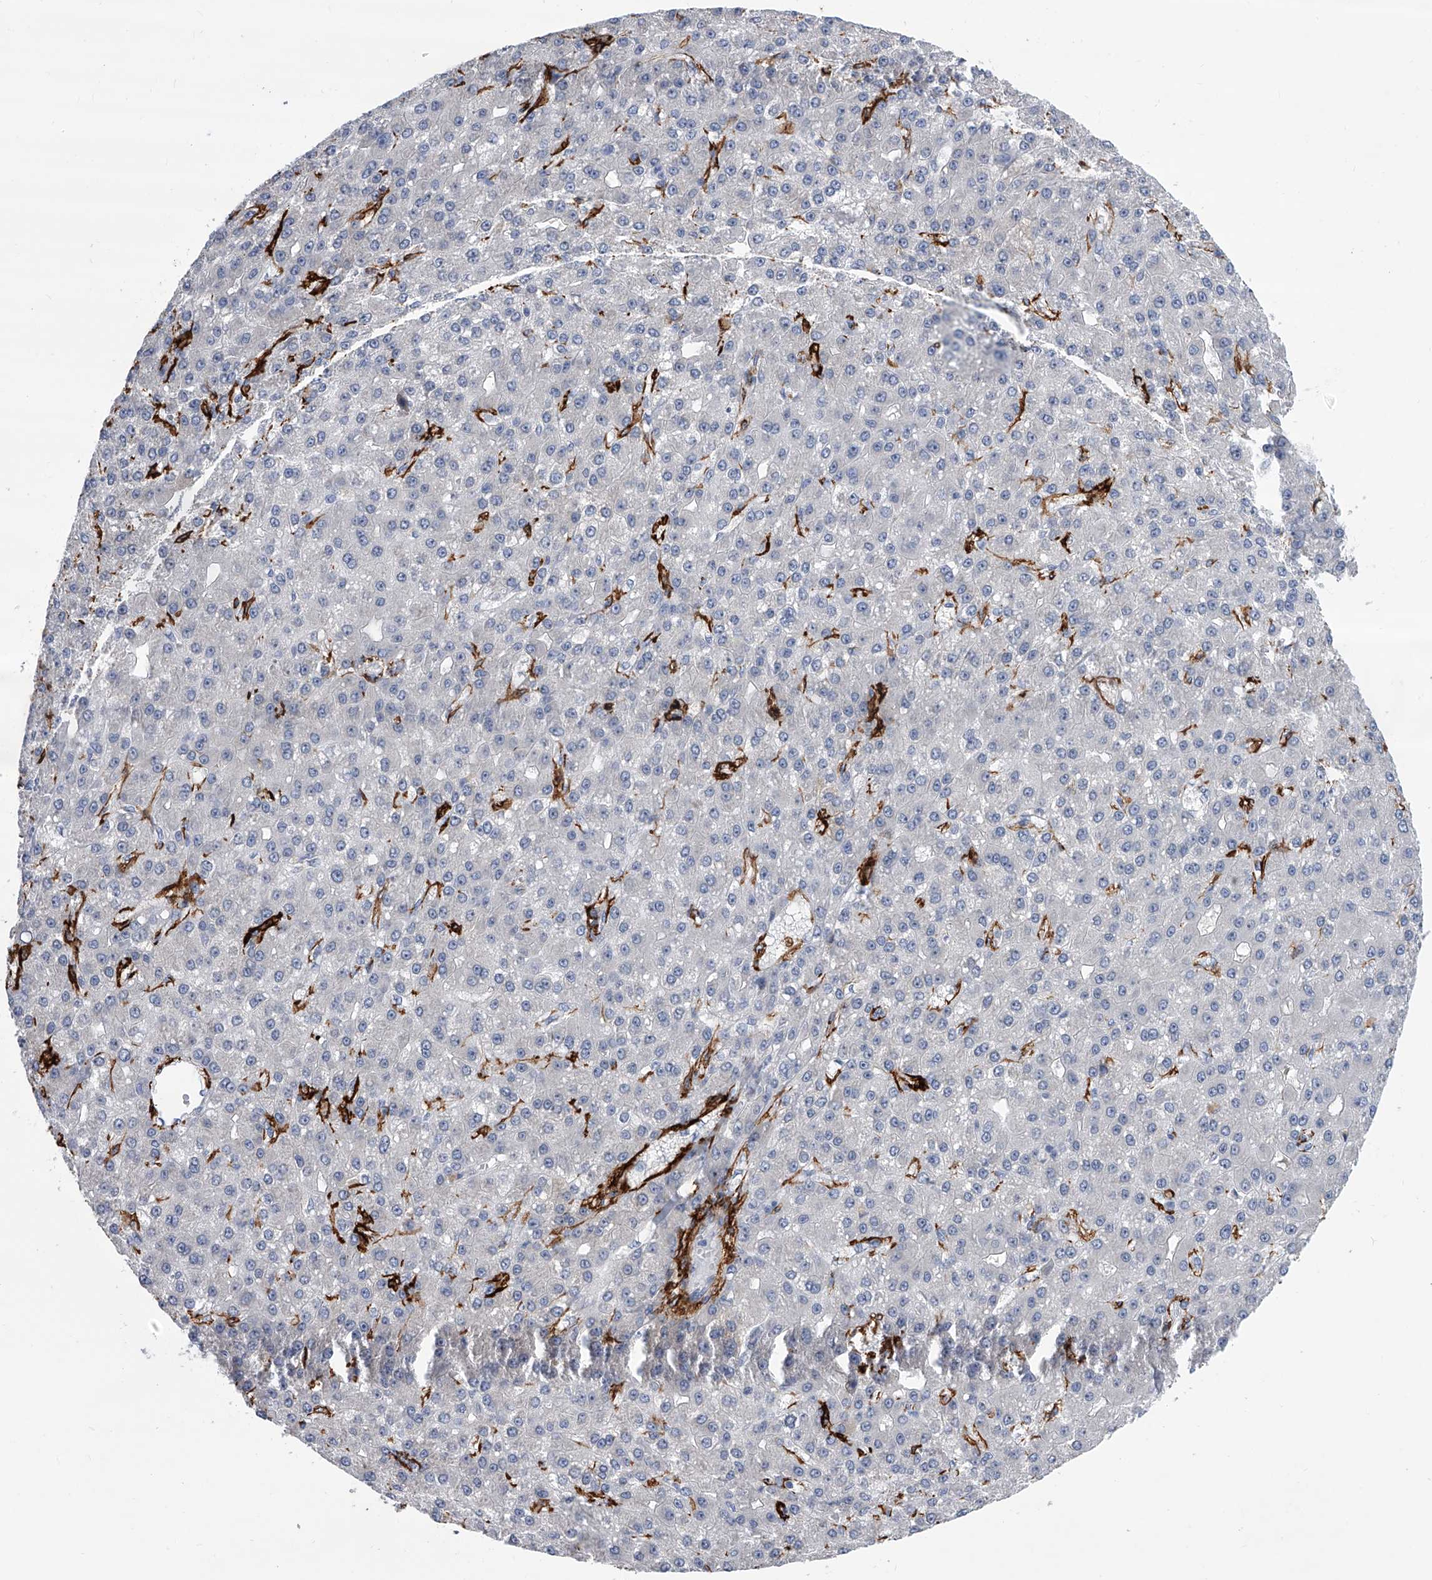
{"staining": {"intensity": "negative", "quantity": "none", "location": "none"}, "tissue": "liver cancer", "cell_type": "Tumor cells", "image_type": "cancer", "snomed": [{"axis": "morphology", "description": "Carcinoma, Hepatocellular, NOS"}, {"axis": "topography", "description": "Liver"}], "caption": "Tumor cells are negative for brown protein staining in liver hepatocellular carcinoma. The staining was performed using DAB to visualize the protein expression in brown, while the nuclei were stained in blue with hematoxylin (Magnification: 20x).", "gene": "ALG14", "patient": {"sex": "male", "age": 67}}